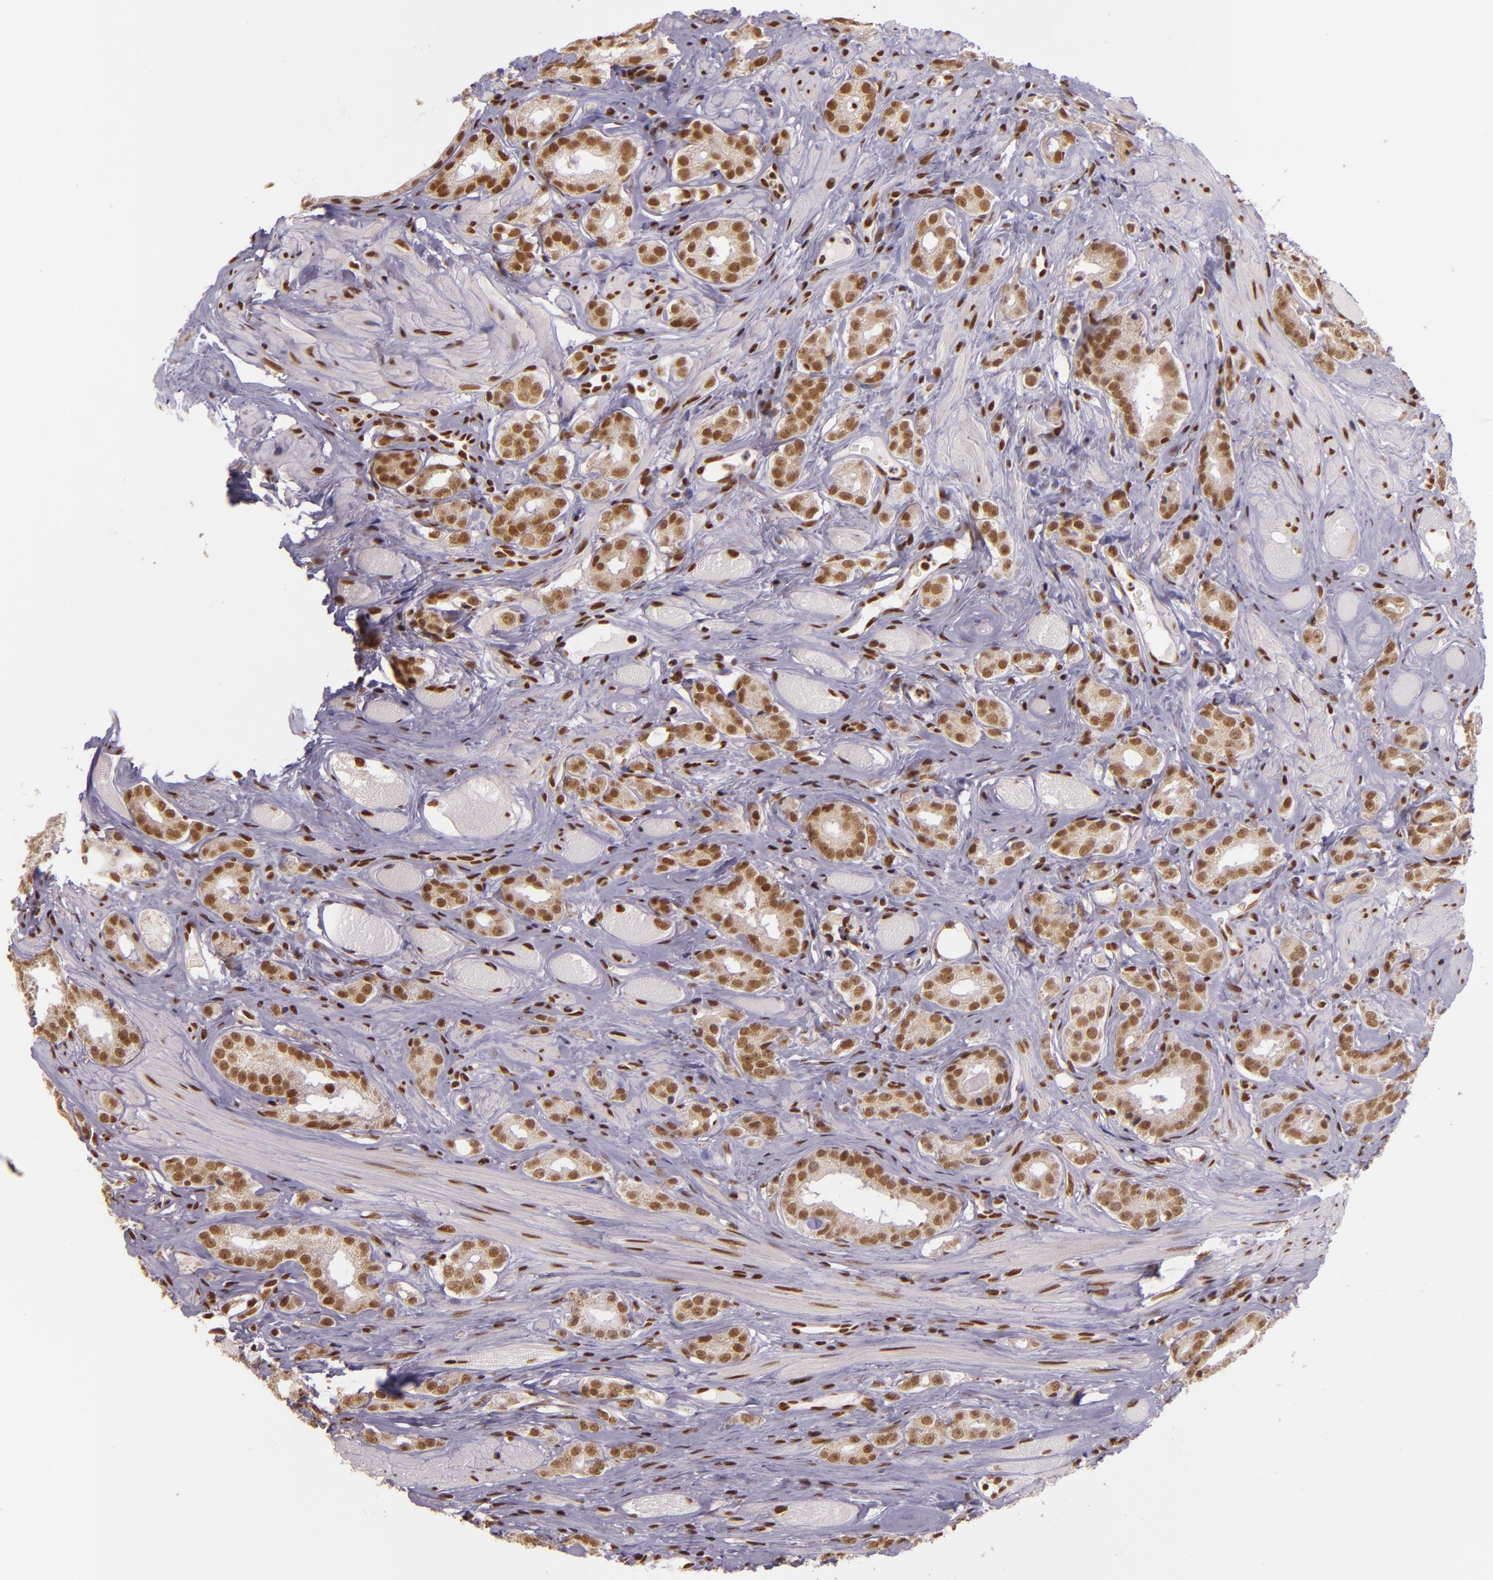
{"staining": {"intensity": "moderate", "quantity": ">75%", "location": "nuclear"}, "tissue": "prostate cancer", "cell_type": "Tumor cells", "image_type": "cancer", "snomed": [{"axis": "morphology", "description": "Adenocarcinoma, Medium grade"}, {"axis": "topography", "description": "Prostate"}], "caption": "Prostate cancer (adenocarcinoma (medium-grade)) stained with a protein marker shows moderate staining in tumor cells.", "gene": "USF1", "patient": {"sex": "male", "age": 53}}